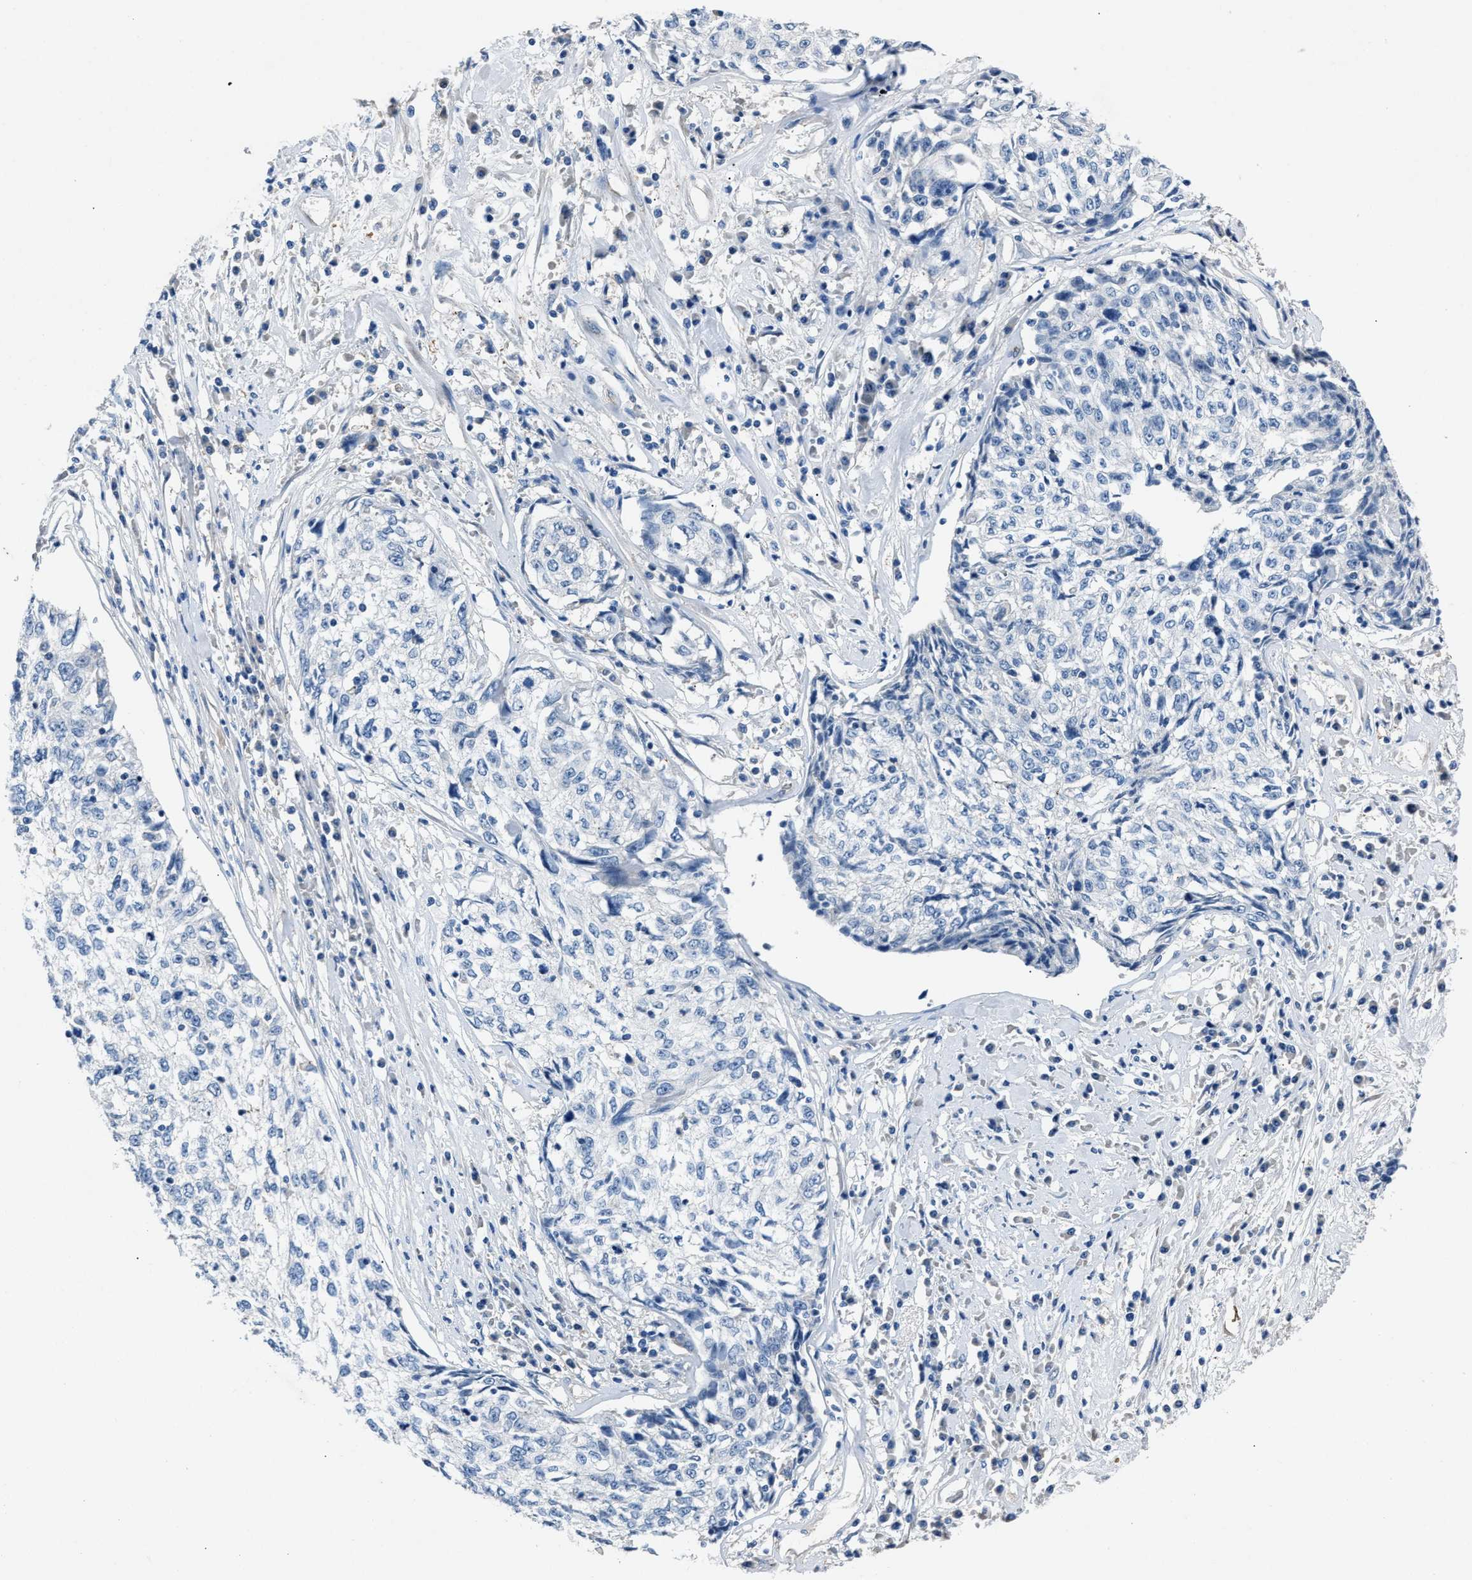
{"staining": {"intensity": "negative", "quantity": "none", "location": "none"}, "tissue": "cervical cancer", "cell_type": "Tumor cells", "image_type": "cancer", "snomed": [{"axis": "morphology", "description": "Squamous cell carcinoma, NOS"}, {"axis": "topography", "description": "Cervix"}], "caption": "The immunohistochemistry (IHC) image has no significant positivity in tumor cells of cervical cancer tissue.", "gene": "DNAAF5", "patient": {"sex": "female", "age": 57}}